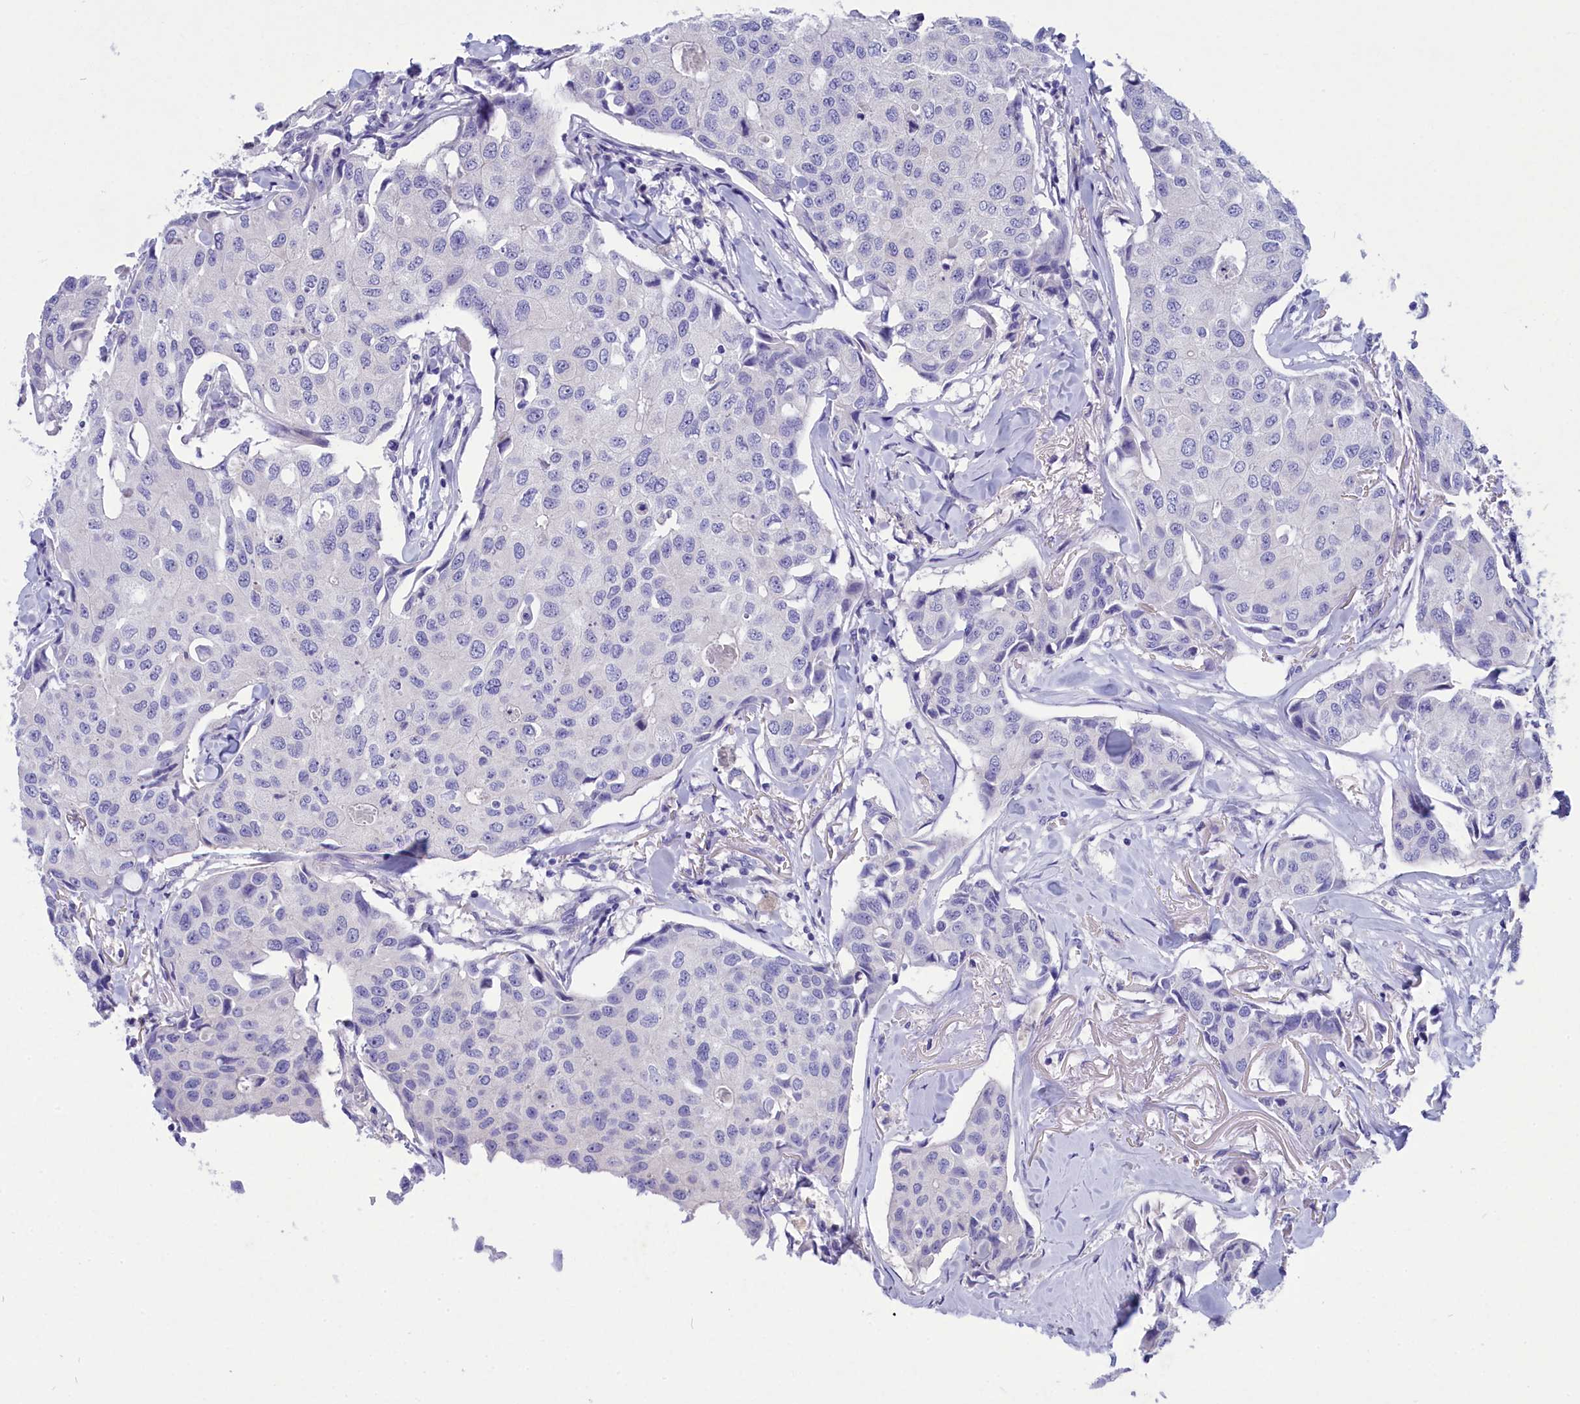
{"staining": {"intensity": "negative", "quantity": "none", "location": "none"}, "tissue": "breast cancer", "cell_type": "Tumor cells", "image_type": "cancer", "snomed": [{"axis": "morphology", "description": "Duct carcinoma"}, {"axis": "topography", "description": "Breast"}], "caption": "An immunohistochemistry micrograph of breast invasive ductal carcinoma is shown. There is no staining in tumor cells of breast invasive ductal carcinoma. (DAB IHC with hematoxylin counter stain).", "gene": "DEFB119", "patient": {"sex": "female", "age": 80}}